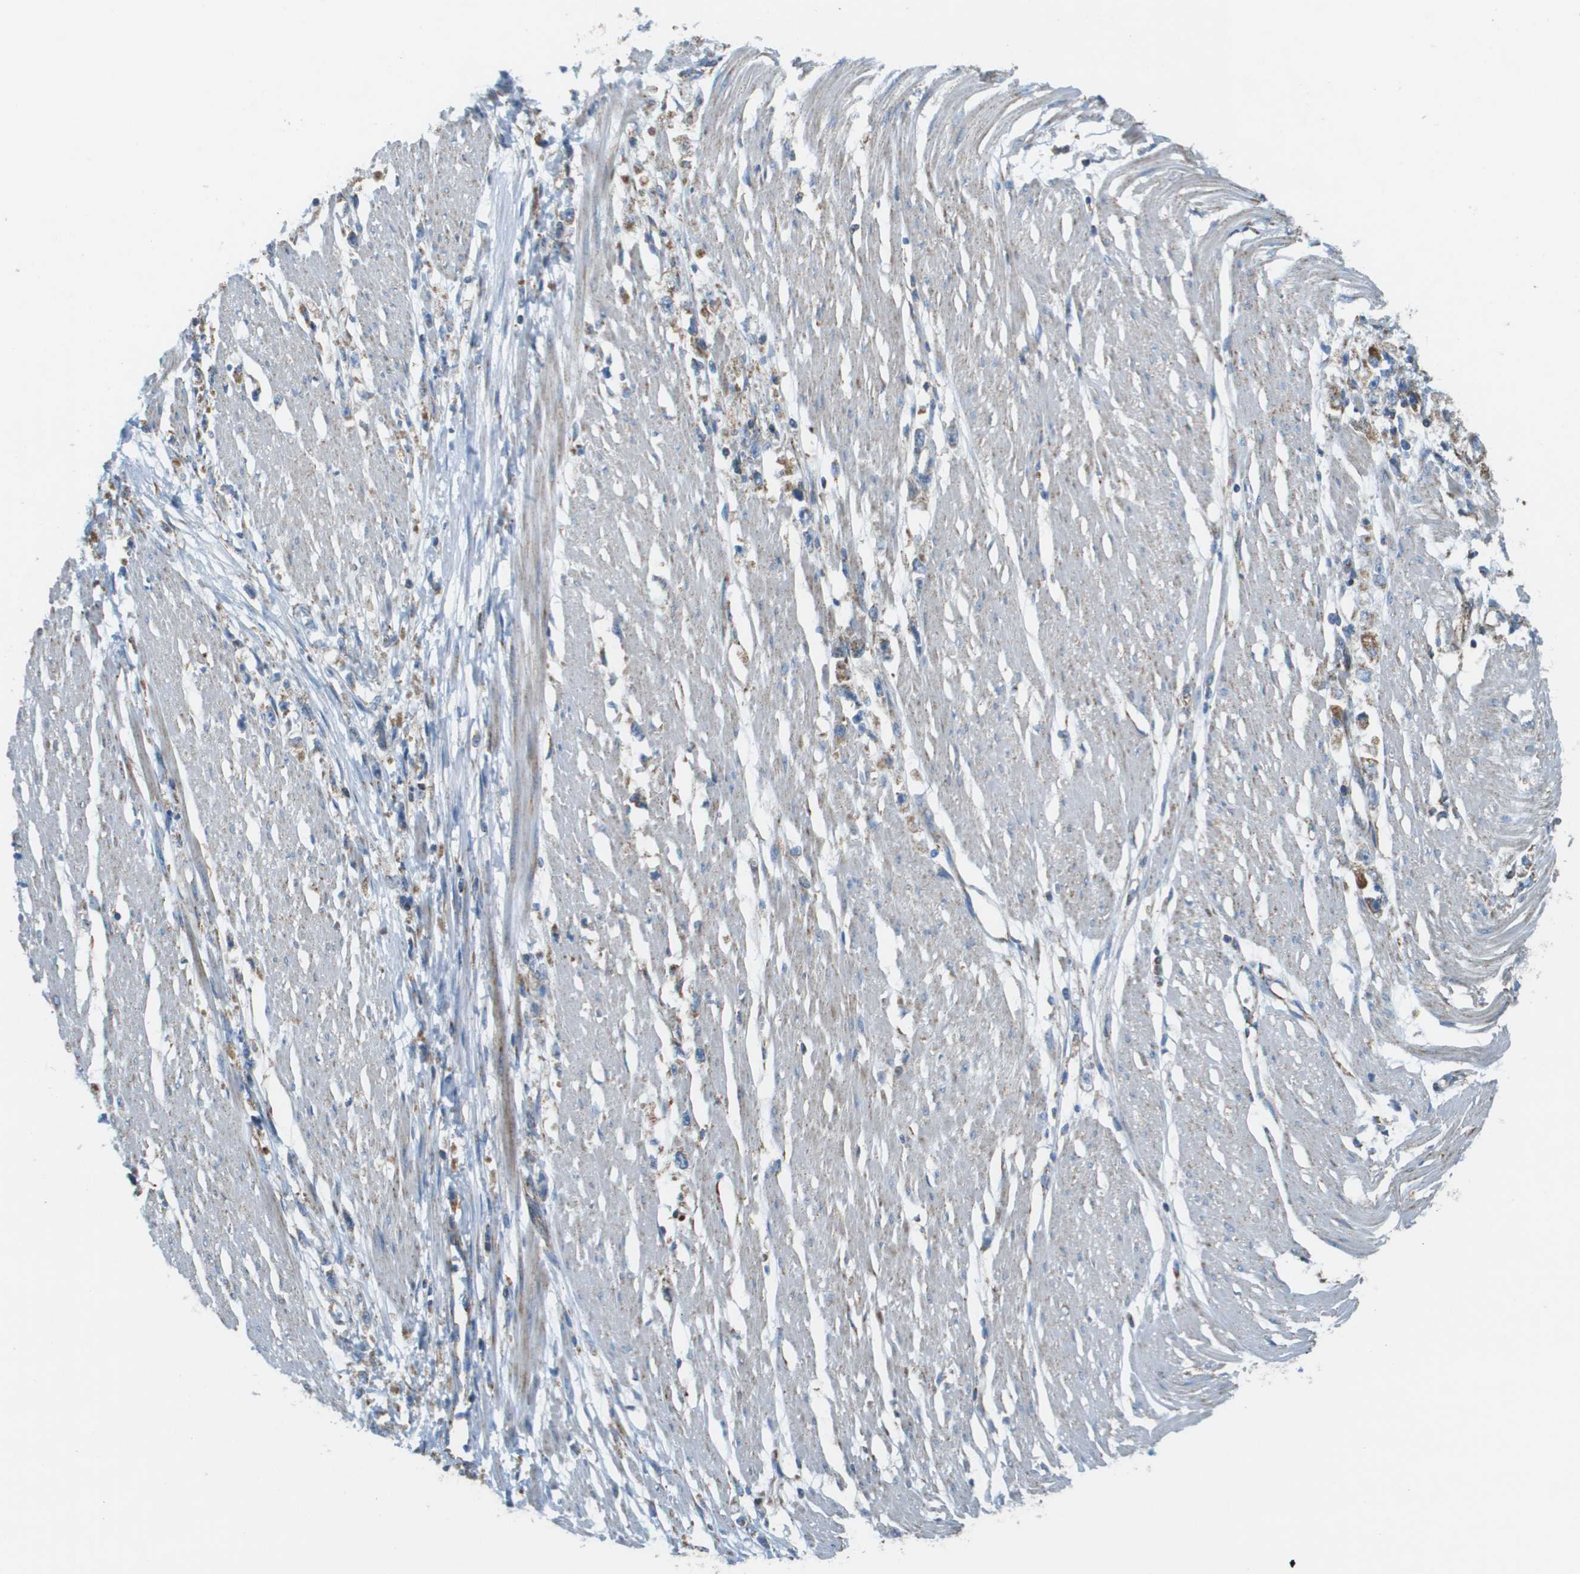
{"staining": {"intensity": "moderate", "quantity": ">75%", "location": "cytoplasmic/membranous"}, "tissue": "stomach cancer", "cell_type": "Tumor cells", "image_type": "cancer", "snomed": [{"axis": "morphology", "description": "Adenocarcinoma, NOS"}, {"axis": "topography", "description": "Stomach"}], "caption": "This photomicrograph displays IHC staining of human stomach cancer, with medium moderate cytoplasmic/membranous expression in about >75% of tumor cells.", "gene": "TAOK3", "patient": {"sex": "female", "age": 59}}